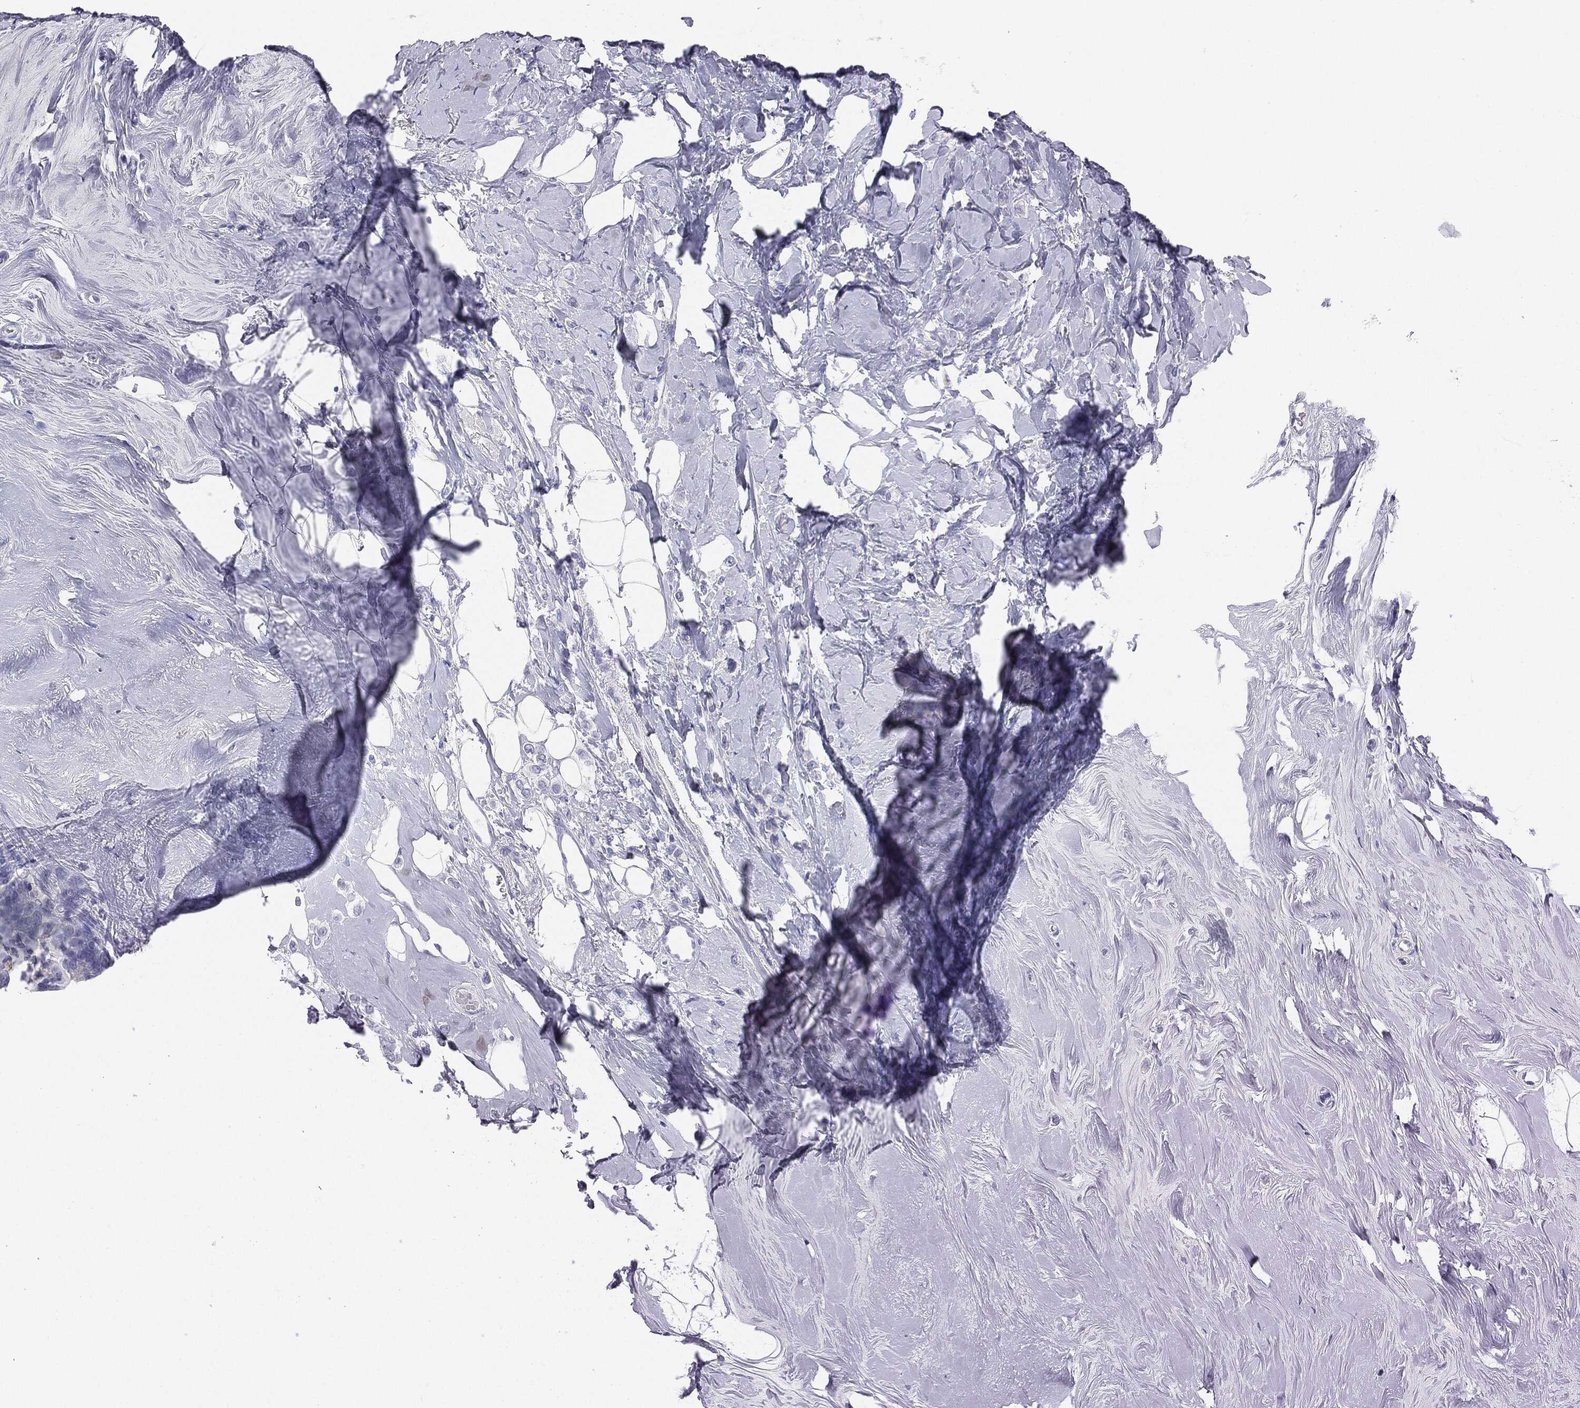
{"staining": {"intensity": "negative", "quantity": "none", "location": "none"}, "tissue": "breast cancer", "cell_type": "Tumor cells", "image_type": "cancer", "snomed": [{"axis": "morphology", "description": "Duct carcinoma"}, {"axis": "topography", "description": "Breast"}], "caption": "A micrograph of human breast invasive ductal carcinoma is negative for staining in tumor cells.", "gene": "CUZD1", "patient": {"sex": "female", "age": 55}}